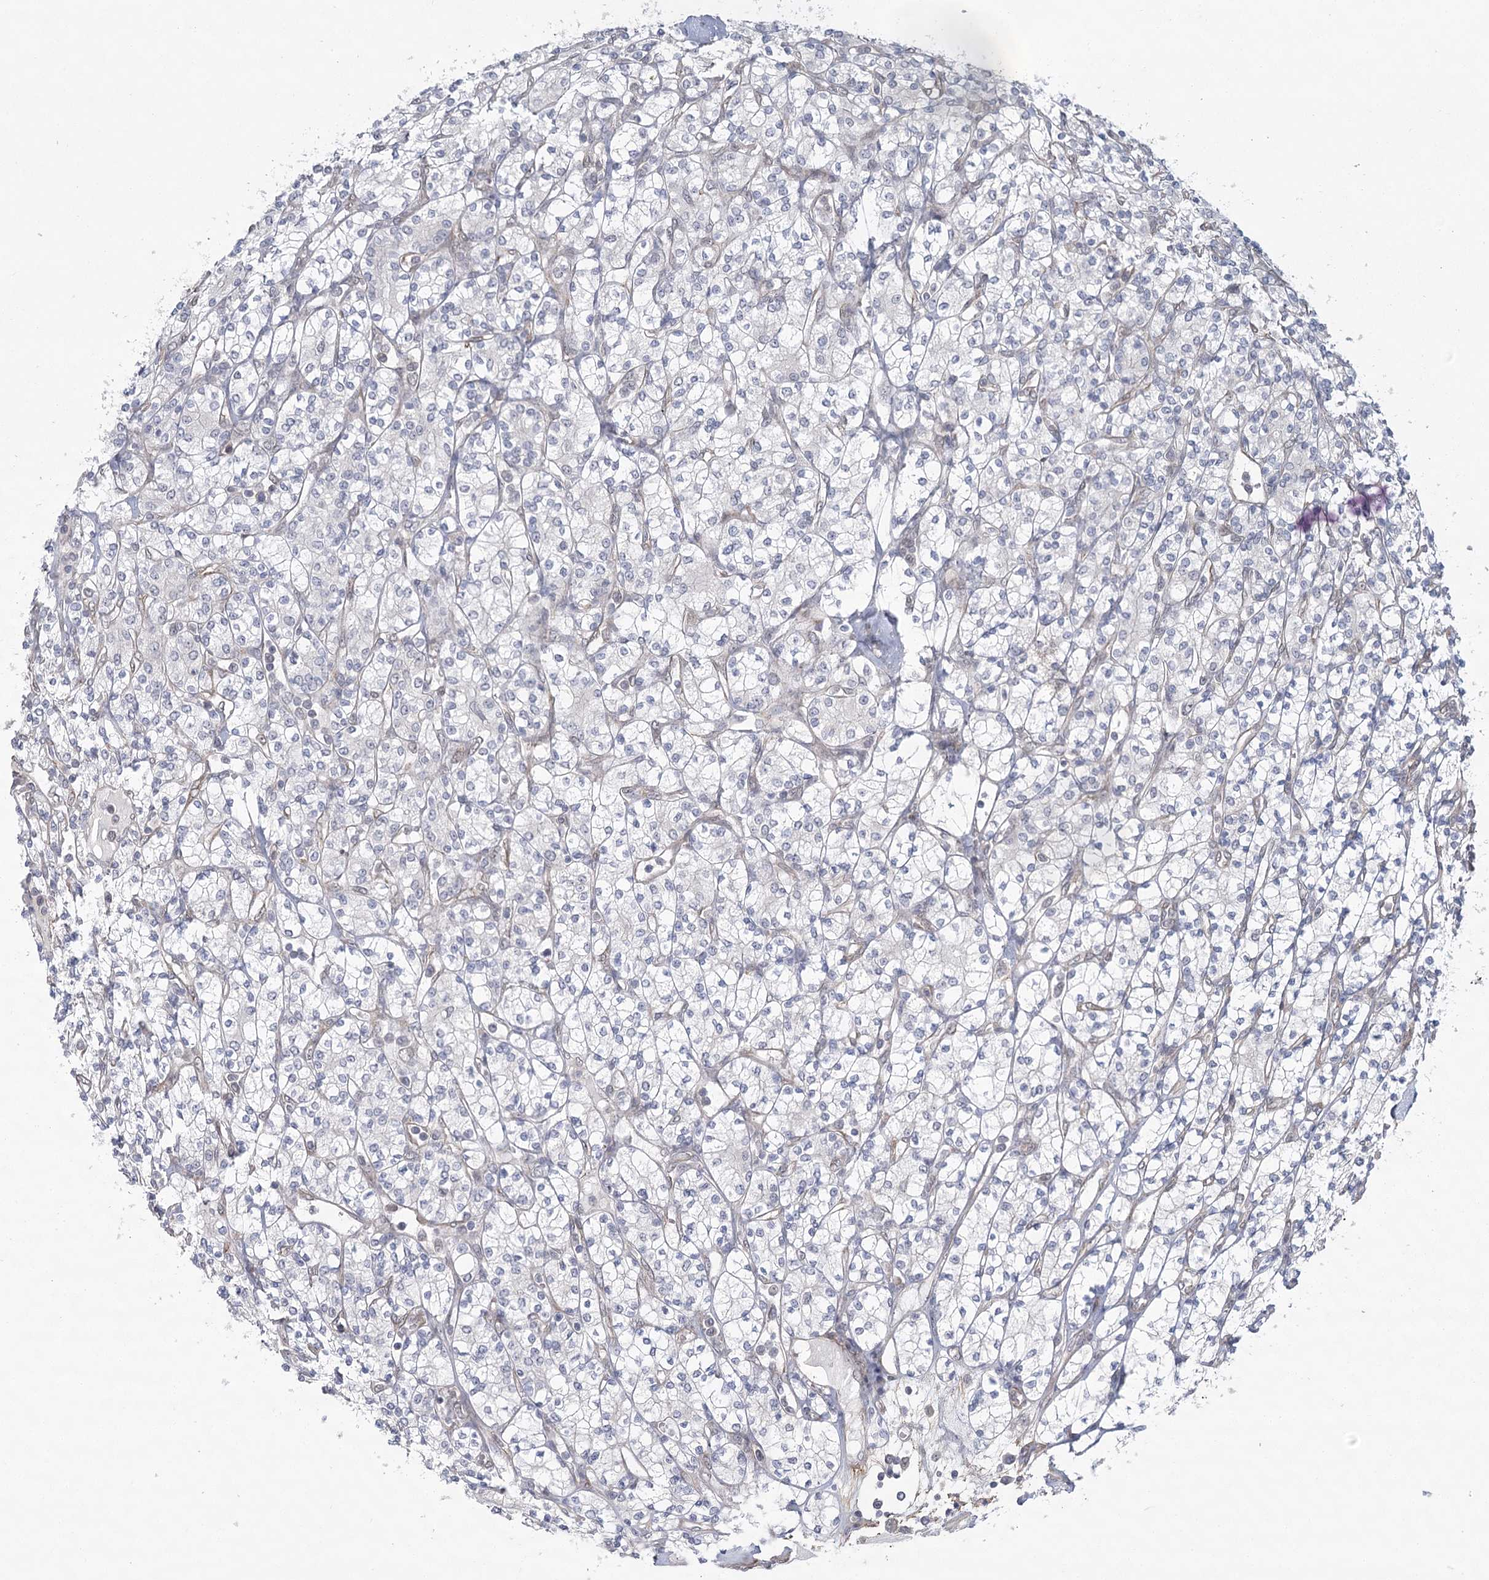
{"staining": {"intensity": "negative", "quantity": "none", "location": "none"}, "tissue": "renal cancer", "cell_type": "Tumor cells", "image_type": "cancer", "snomed": [{"axis": "morphology", "description": "Adenocarcinoma, NOS"}, {"axis": "topography", "description": "Kidney"}], "caption": "Histopathology image shows no significant protein expression in tumor cells of renal cancer (adenocarcinoma).", "gene": "MED28", "patient": {"sex": "male", "age": 77}}